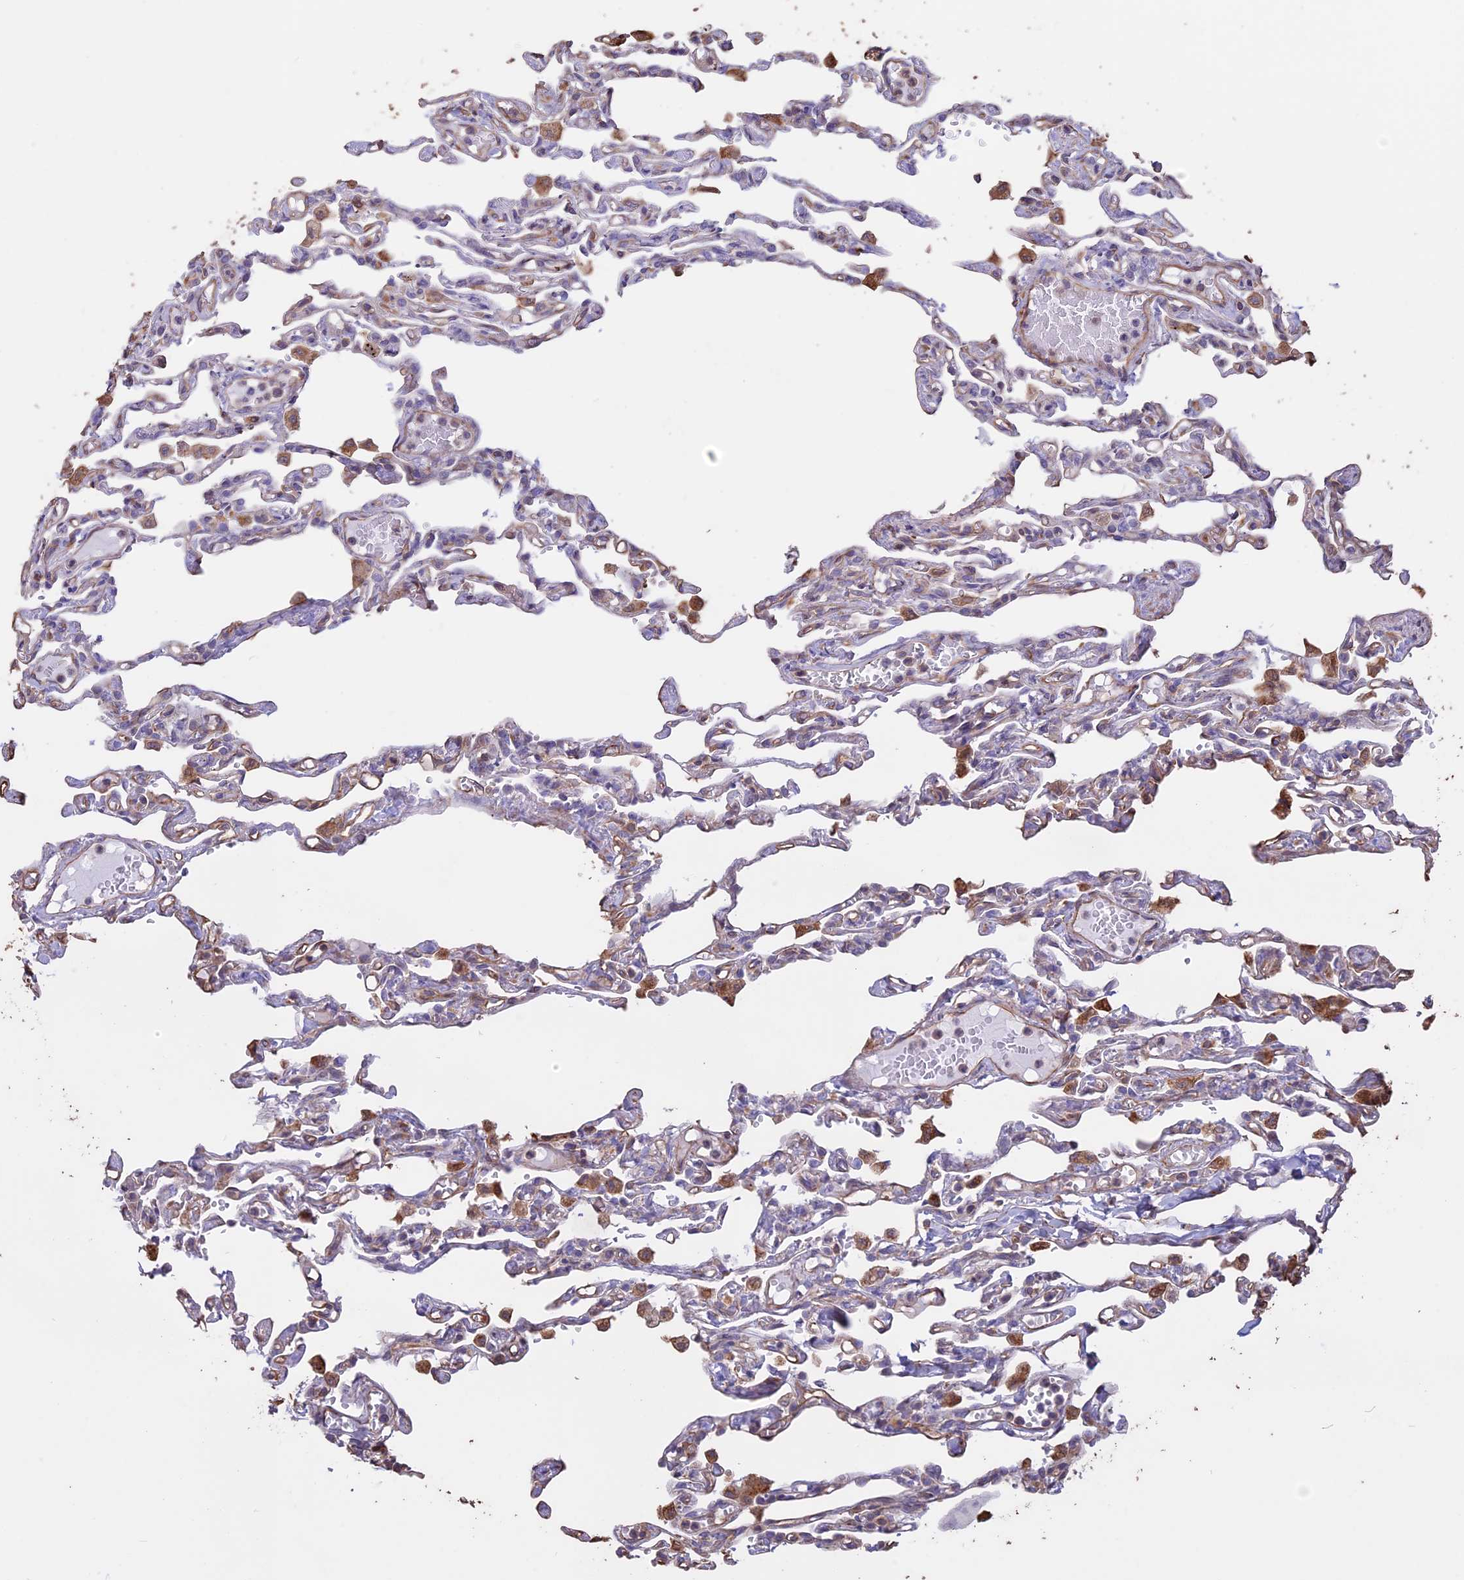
{"staining": {"intensity": "negative", "quantity": "none", "location": "none"}, "tissue": "lung", "cell_type": "Alveolar cells", "image_type": "normal", "snomed": [{"axis": "morphology", "description": "Normal tissue, NOS"}, {"axis": "topography", "description": "Lung"}], "caption": "Human lung stained for a protein using IHC reveals no expression in alveolar cells.", "gene": "CCDC148", "patient": {"sex": "male", "age": 21}}